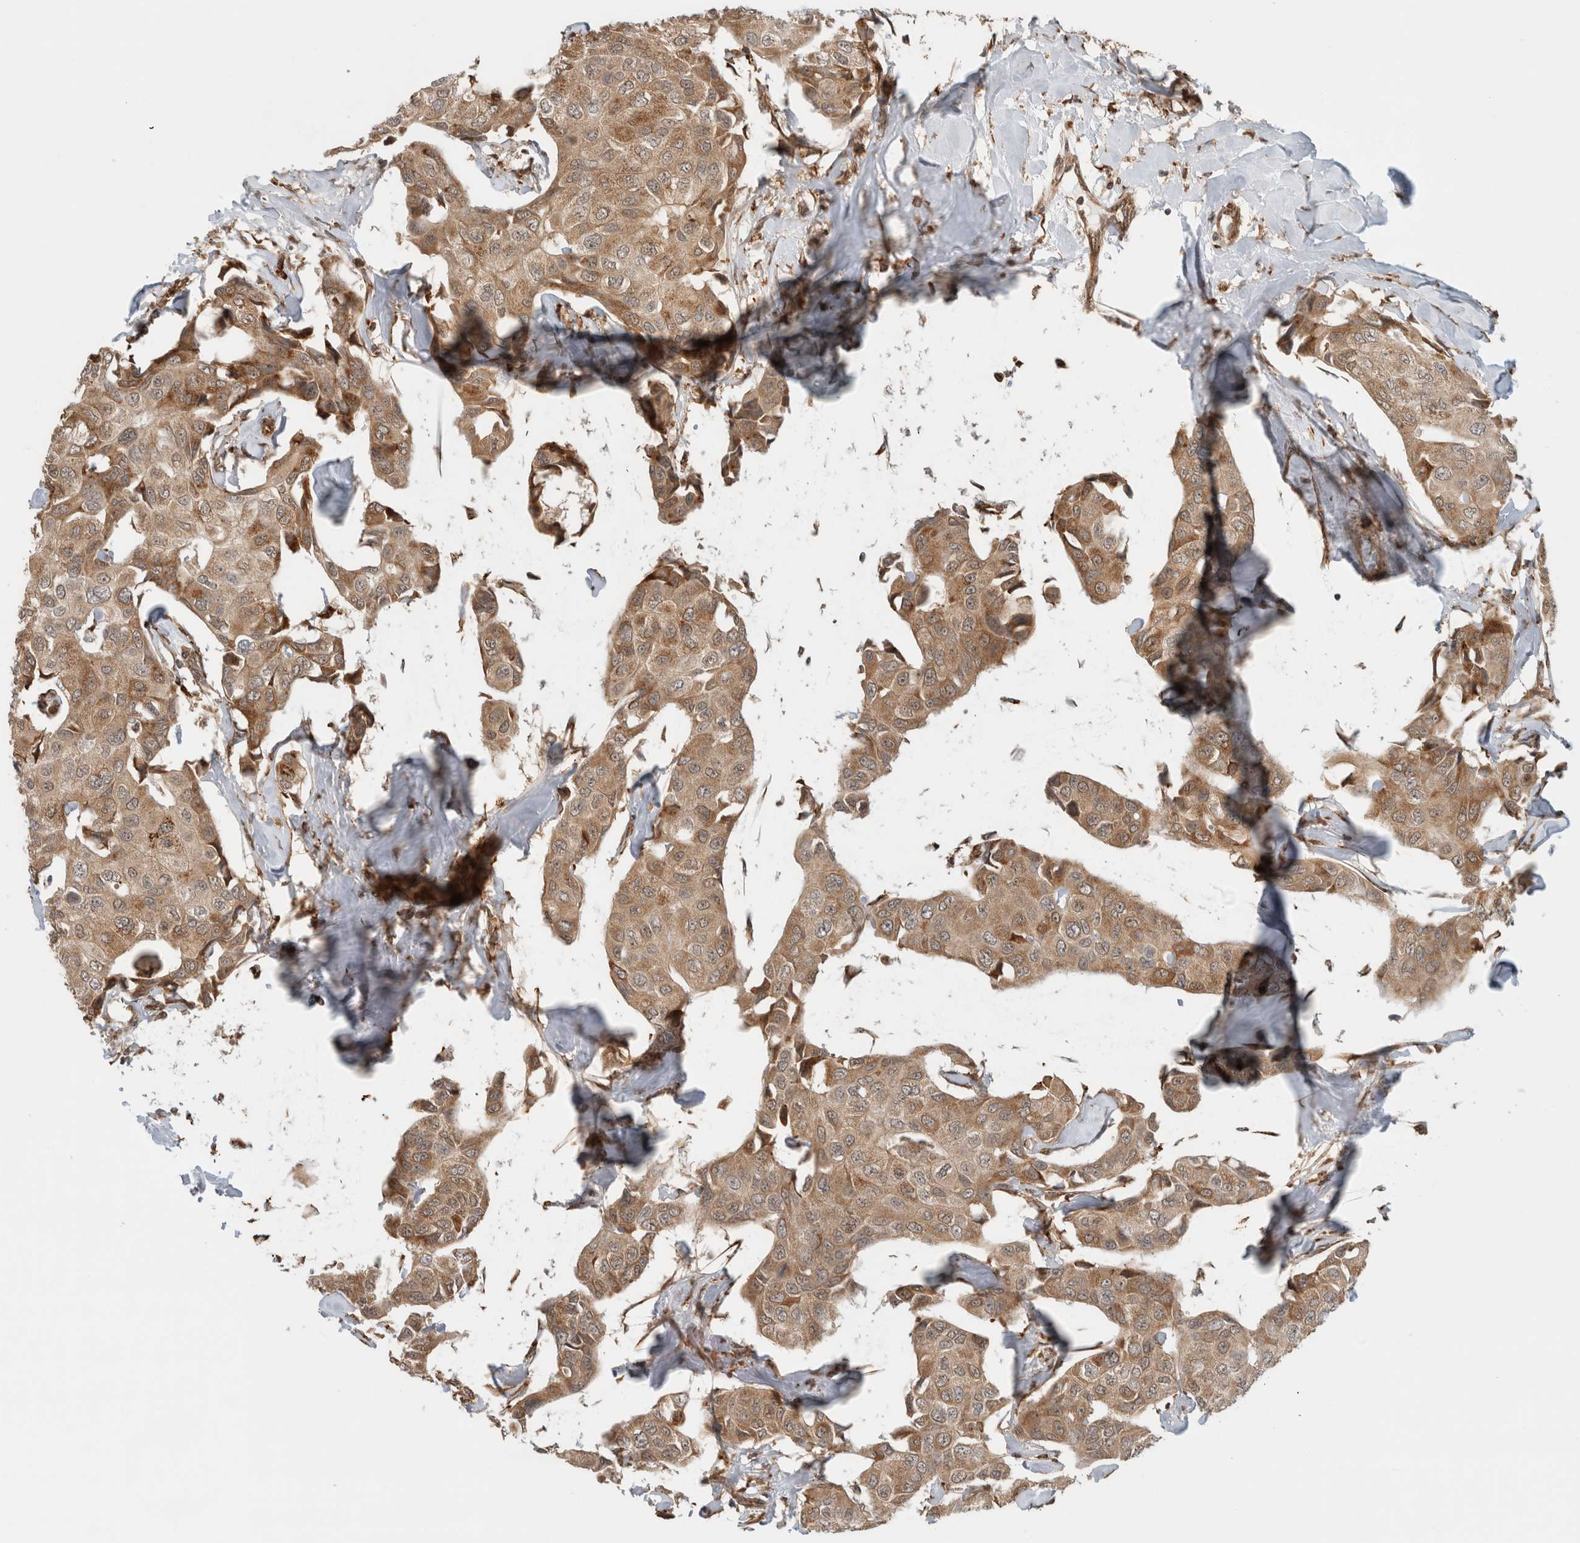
{"staining": {"intensity": "moderate", "quantity": ">75%", "location": "cytoplasmic/membranous"}, "tissue": "breast cancer", "cell_type": "Tumor cells", "image_type": "cancer", "snomed": [{"axis": "morphology", "description": "Duct carcinoma"}, {"axis": "topography", "description": "Breast"}], "caption": "This photomicrograph demonstrates breast infiltrating ductal carcinoma stained with immunohistochemistry (IHC) to label a protein in brown. The cytoplasmic/membranous of tumor cells show moderate positivity for the protein. Nuclei are counter-stained blue.", "gene": "MS4A7", "patient": {"sex": "female", "age": 80}}